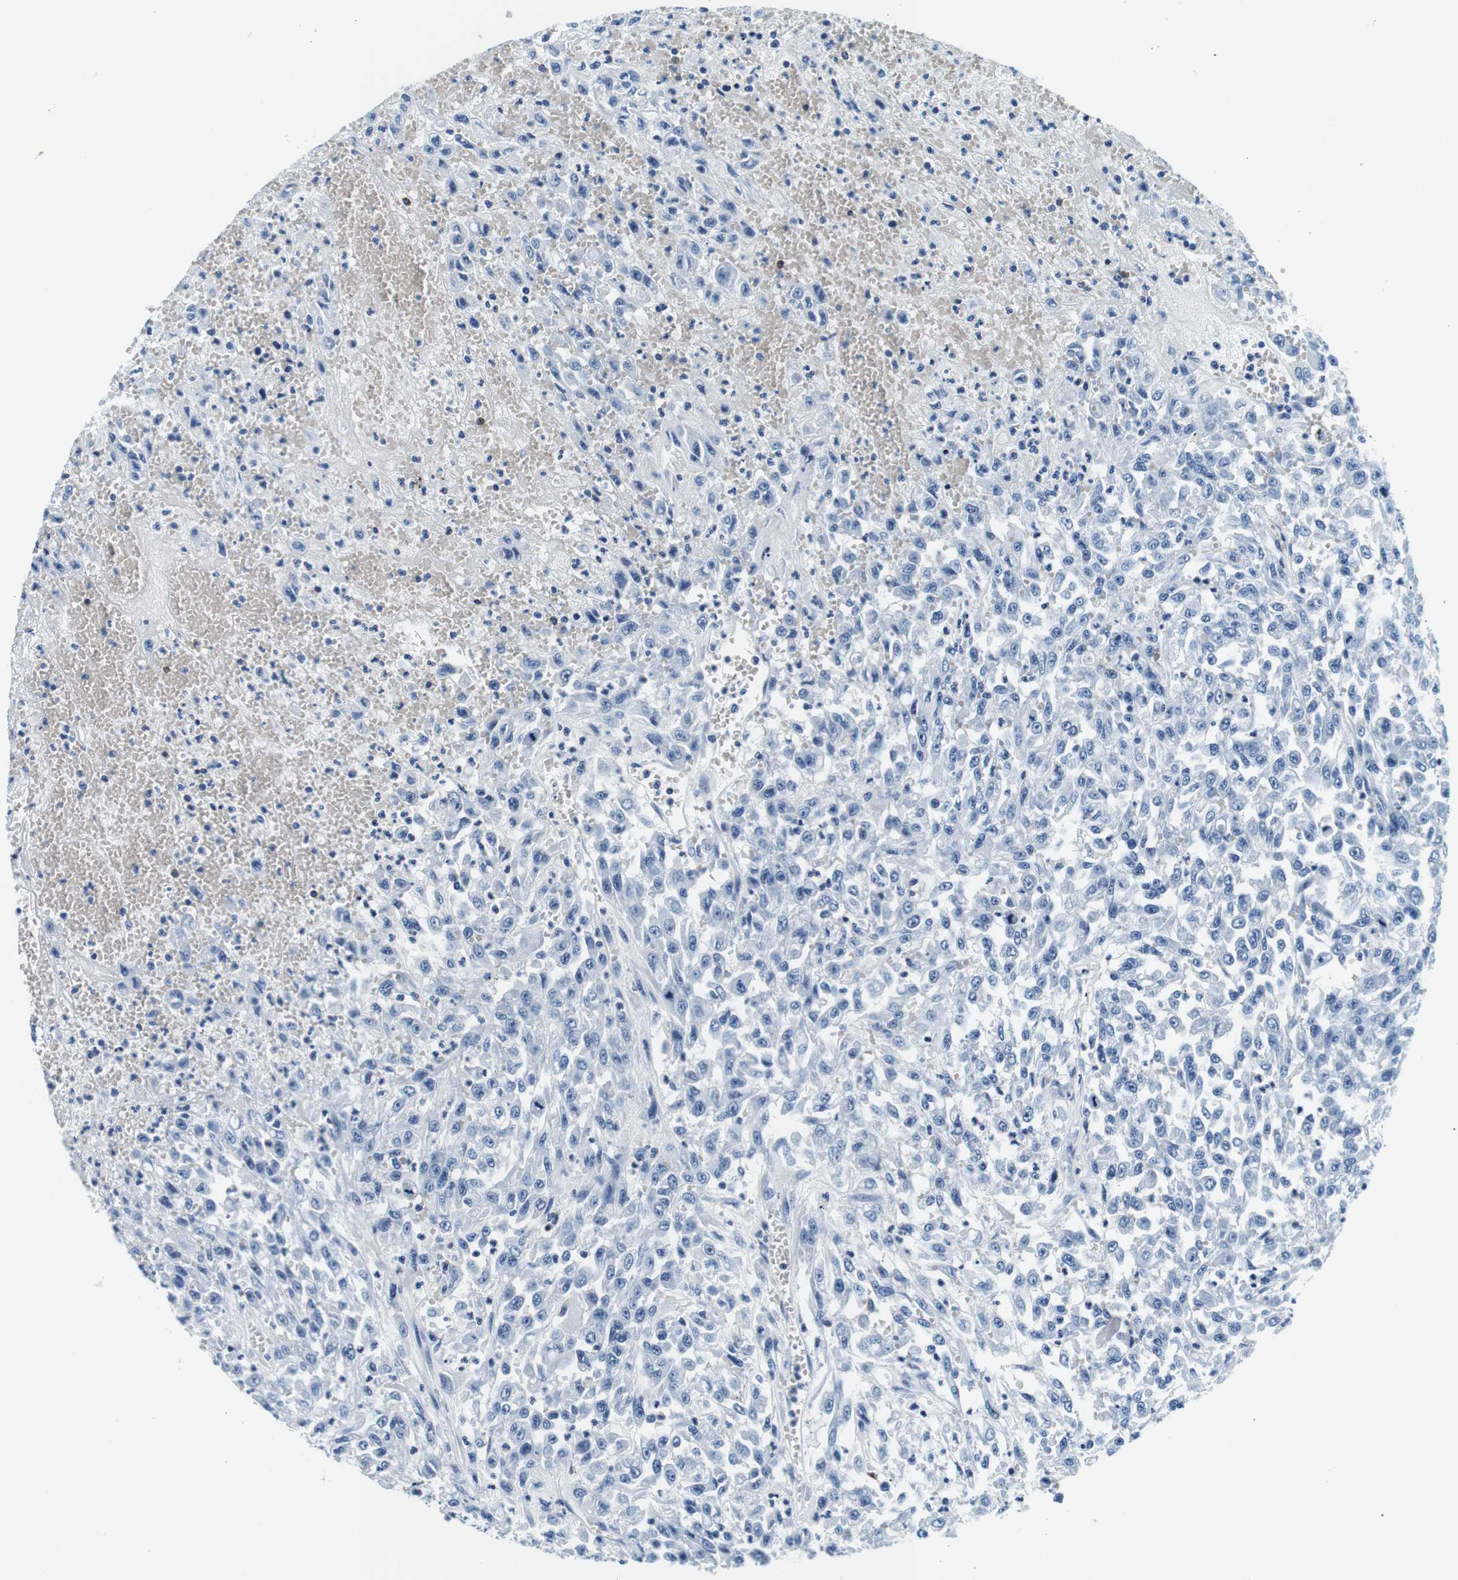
{"staining": {"intensity": "negative", "quantity": "none", "location": "none"}, "tissue": "urothelial cancer", "cell_type": "Tumor cells", "image_type": "cancer", "snomed": [{"axis": "morphology", "description": "Urothelial carcinoma, High grade"}, {"axis": "topography", "description": "Urinary bladder"}], "caption": "High power microscopy histopathology image of an immunohistochemistry image of high-grade urothelial carcinoma, revealing no significant positivity in tumor cells.", "gene": "HLA-DRB1", "patient": {"sex": "male", "age": 46}}